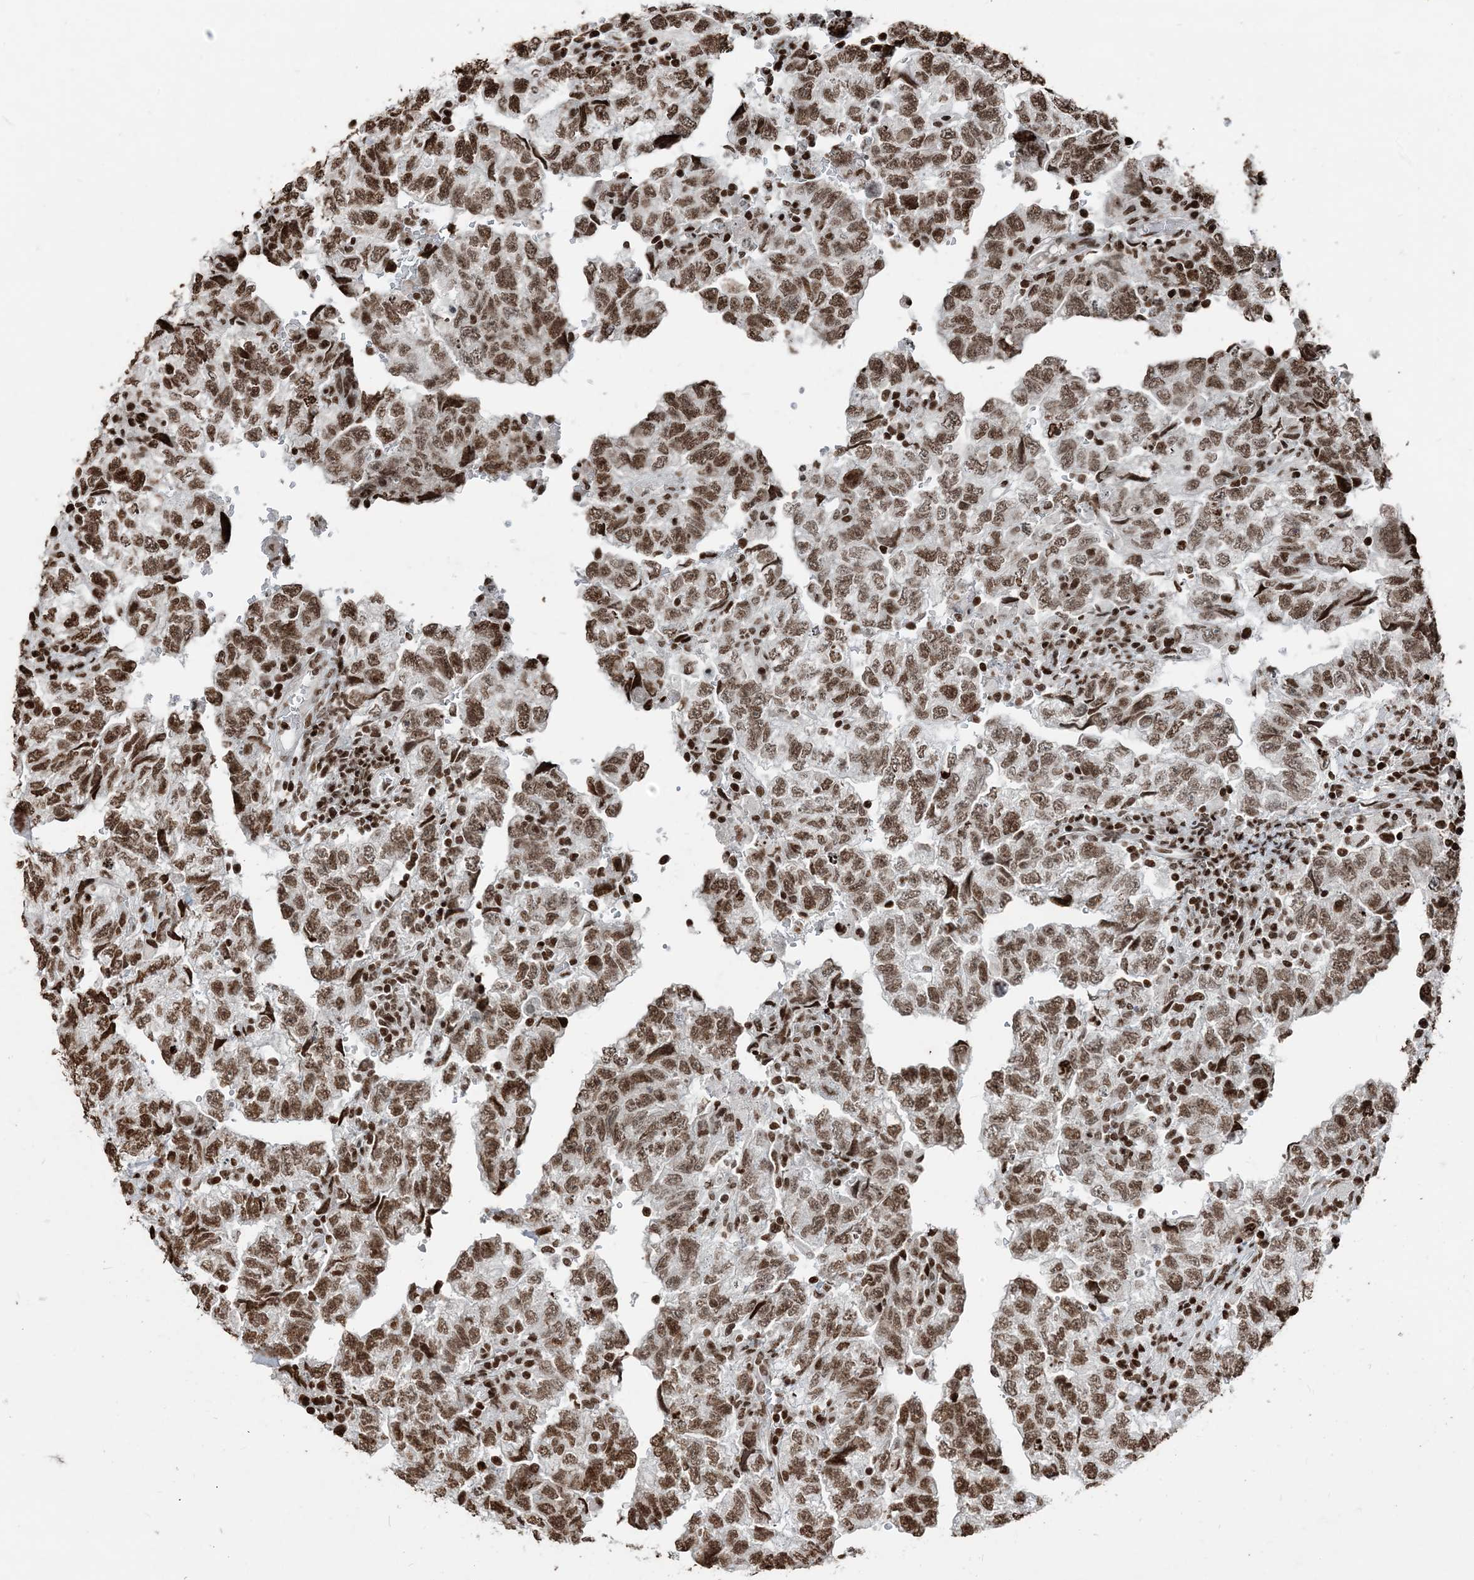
{"staining": {"intensity": "moderate", "quantity": ">75%", "location": "nuclear"}, "tissue": "testis cancer", "cell_type": "Tumor cells", "image_type": "cancer", "snomed": [{"axis": "morphology", "description": "Carcinoma, Embryonal, NOS"}, {"axis": "topography", "description": "Testis"}], "caption": "Immunohistochemistry (IHC) staining of testis embryonal carcinoma, which exhibits medium levels of moderate nuclear expression in approximately >75% of tumor cells indicating moderate nuclear protein staining. The staining was performed using DAB (3,3'-diaminobenzidine) (brown) for protein detection and nuclei were counterstained in hematoxylin (blue).", "gene": "H3-3B", "patient": {"sex": "male", "age": 36}}